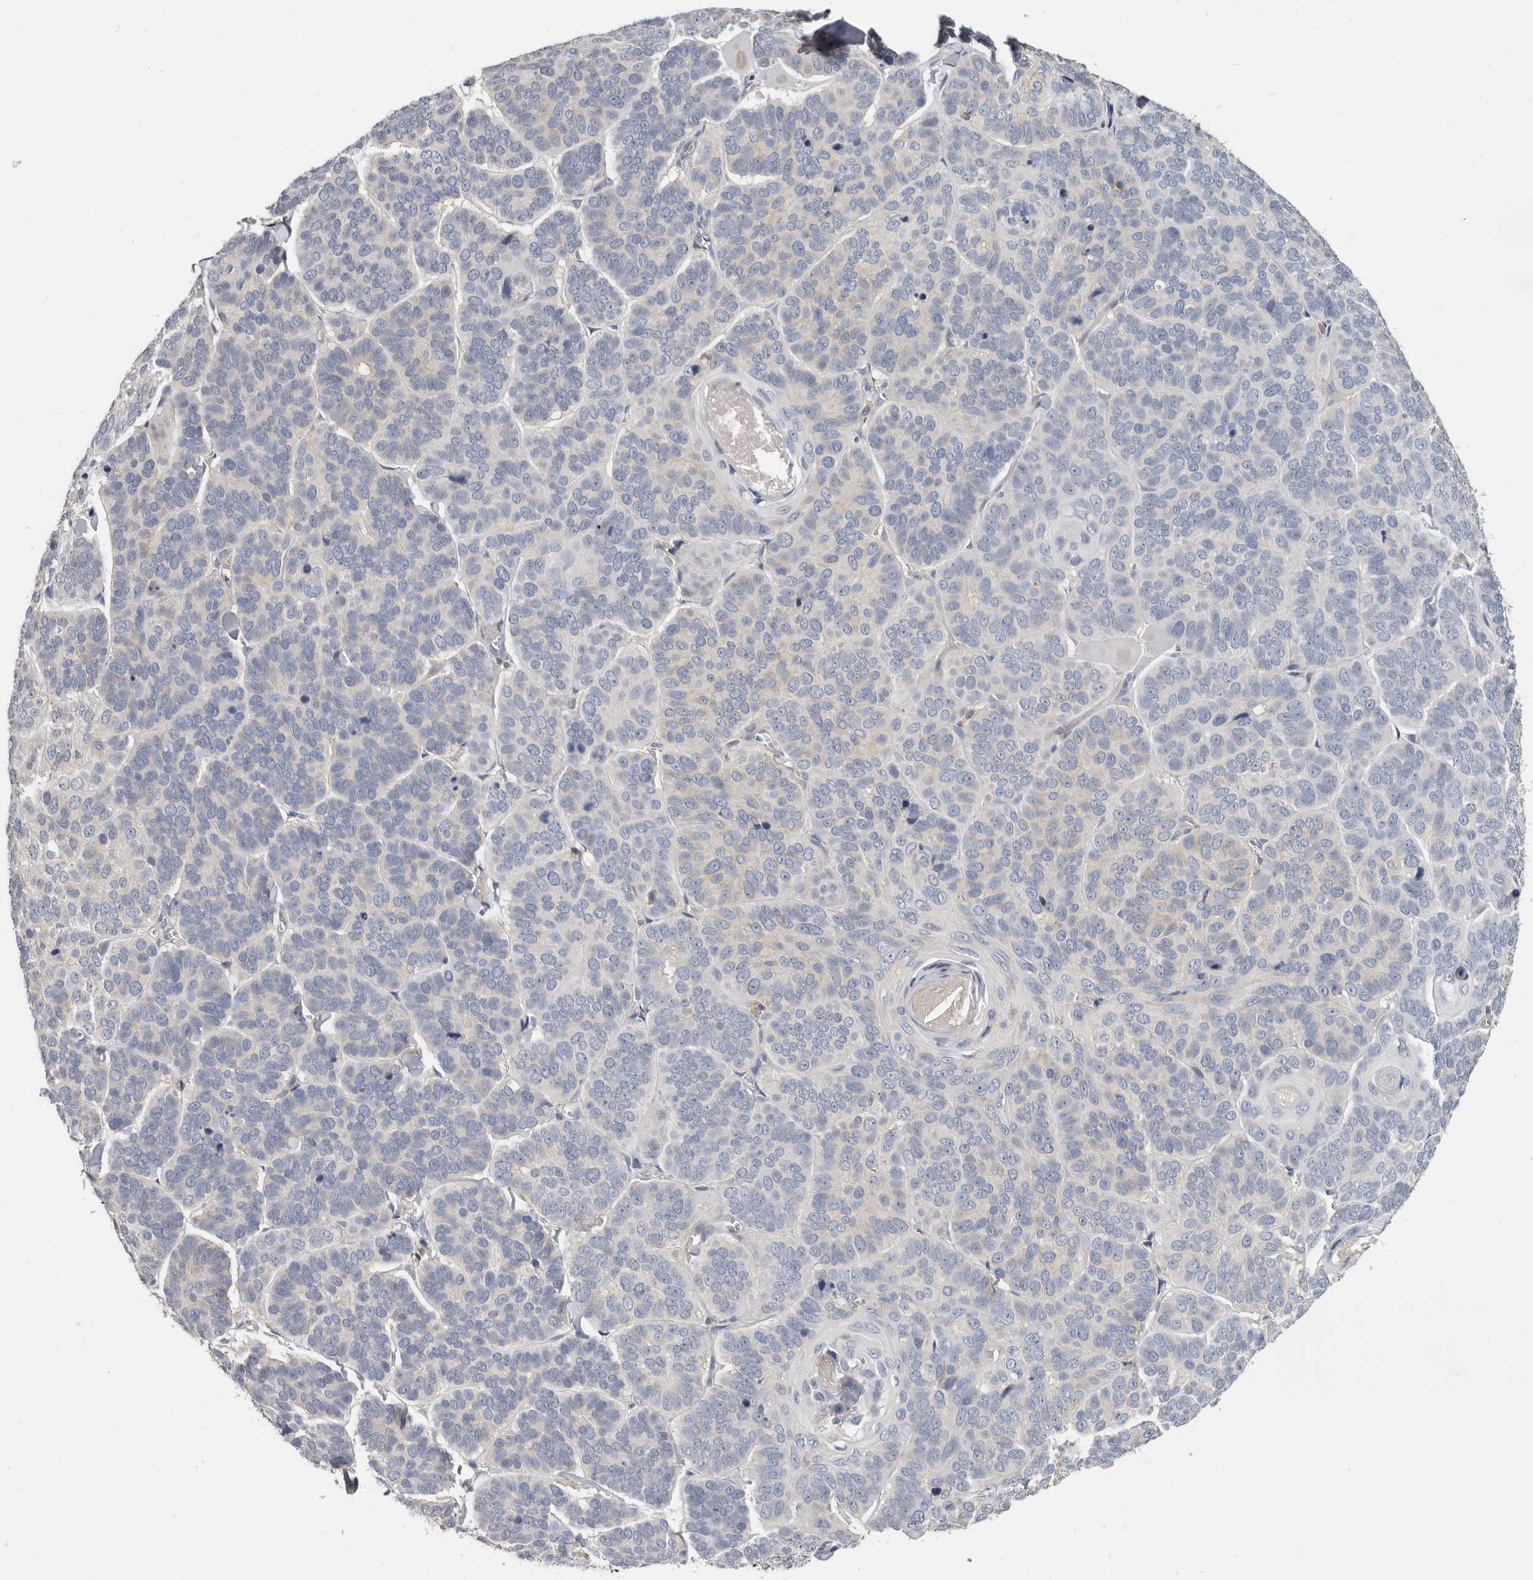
{"staining": {"intensity": "negative", "quantity": "none", "location": "none"}, "tissue": "skin cancer", "cell_type": "Tumor cells", "image_type": "cancer", "snomed": [{"axis": "morphology", "description": "Basal cell carcinoma"}, {"axis": "topography", "description": "Skin"}], "caption": "Tumor cells are negative for protein expression in human basal cell carcinoma (skin).", "gene": "WDTC1", "patient": {"sex": "male", "age": 62}}